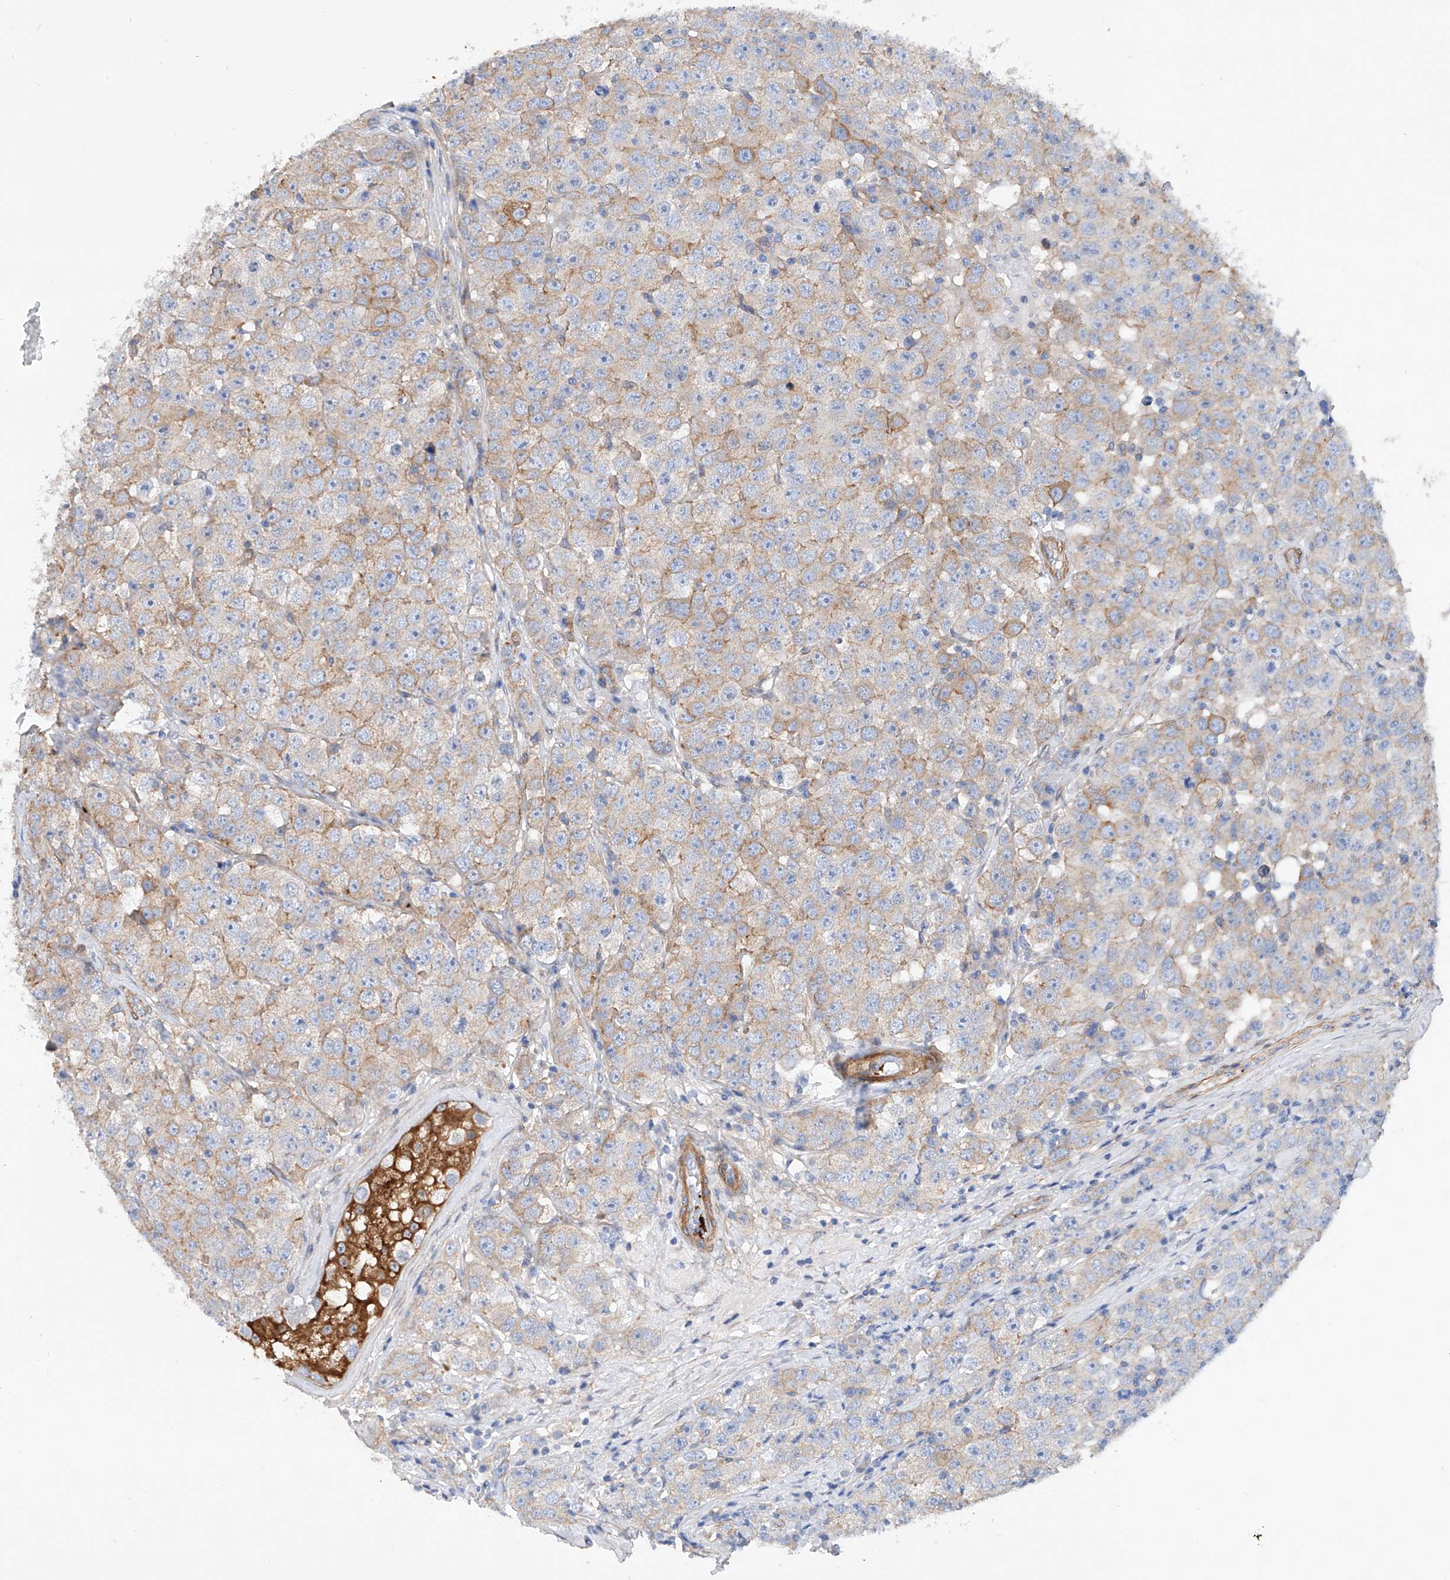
{"staining": {"intensity": "moderate", "quantity": "25%-75%", "location": "cytoplasmic/membranous"}, "tissue": "testis cancer", "cell_type": "Tumor cells", "image_type": "cancer", "snomed": [{"axis": "morphology", "description": "Seminoma, NOS"}, {"axis": "topography", "description": "Testis"}], "caption": "Protein staining exhibits moderate cytoplasmic/membranous staining in approximately 25%-75% of tumor cells in testis cancer.", "gene": "TAS2R60", "patient": {"sex": "male", "age": 28}}